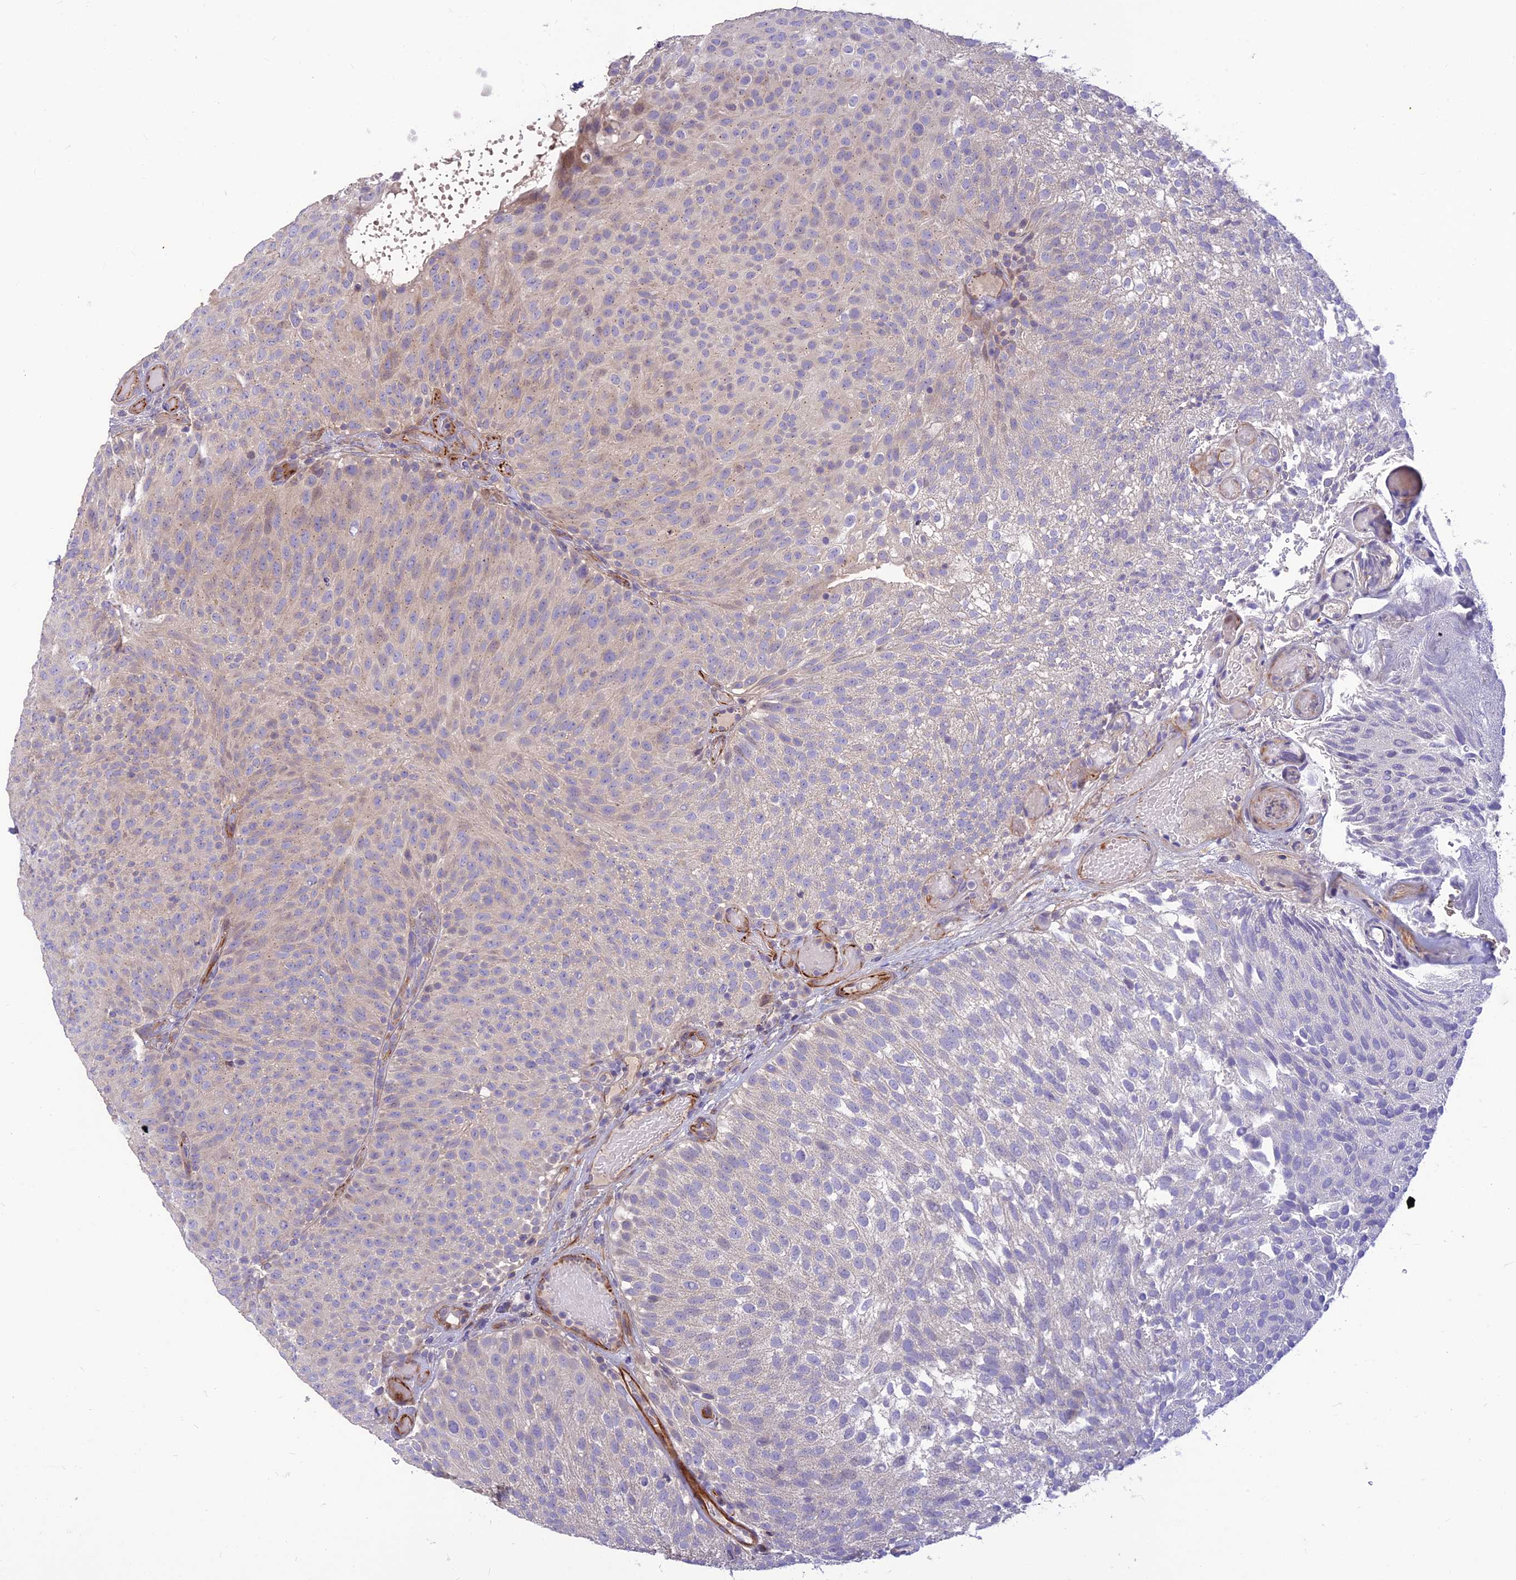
{"staining": {"intensity": "negative", "quantity": "none", "location": "none"}, "tissue": "urothelial cancer", "cell_type": "Tumor cells", "image_type": "cancer", "snomed": [{"axis": "morphology", "description": "Urothelial carcinoma, Low grade"}, {"axis": "topography", "description": "Urinary bladder"}], "caption": "IHC image of neoplastic tissue: urothelial cancer stained with DAB demonstrates no significant protein positivity in tumor cells.", "gene": "ST8SIA5", "patient": {"sex": "male", "age": 78}}